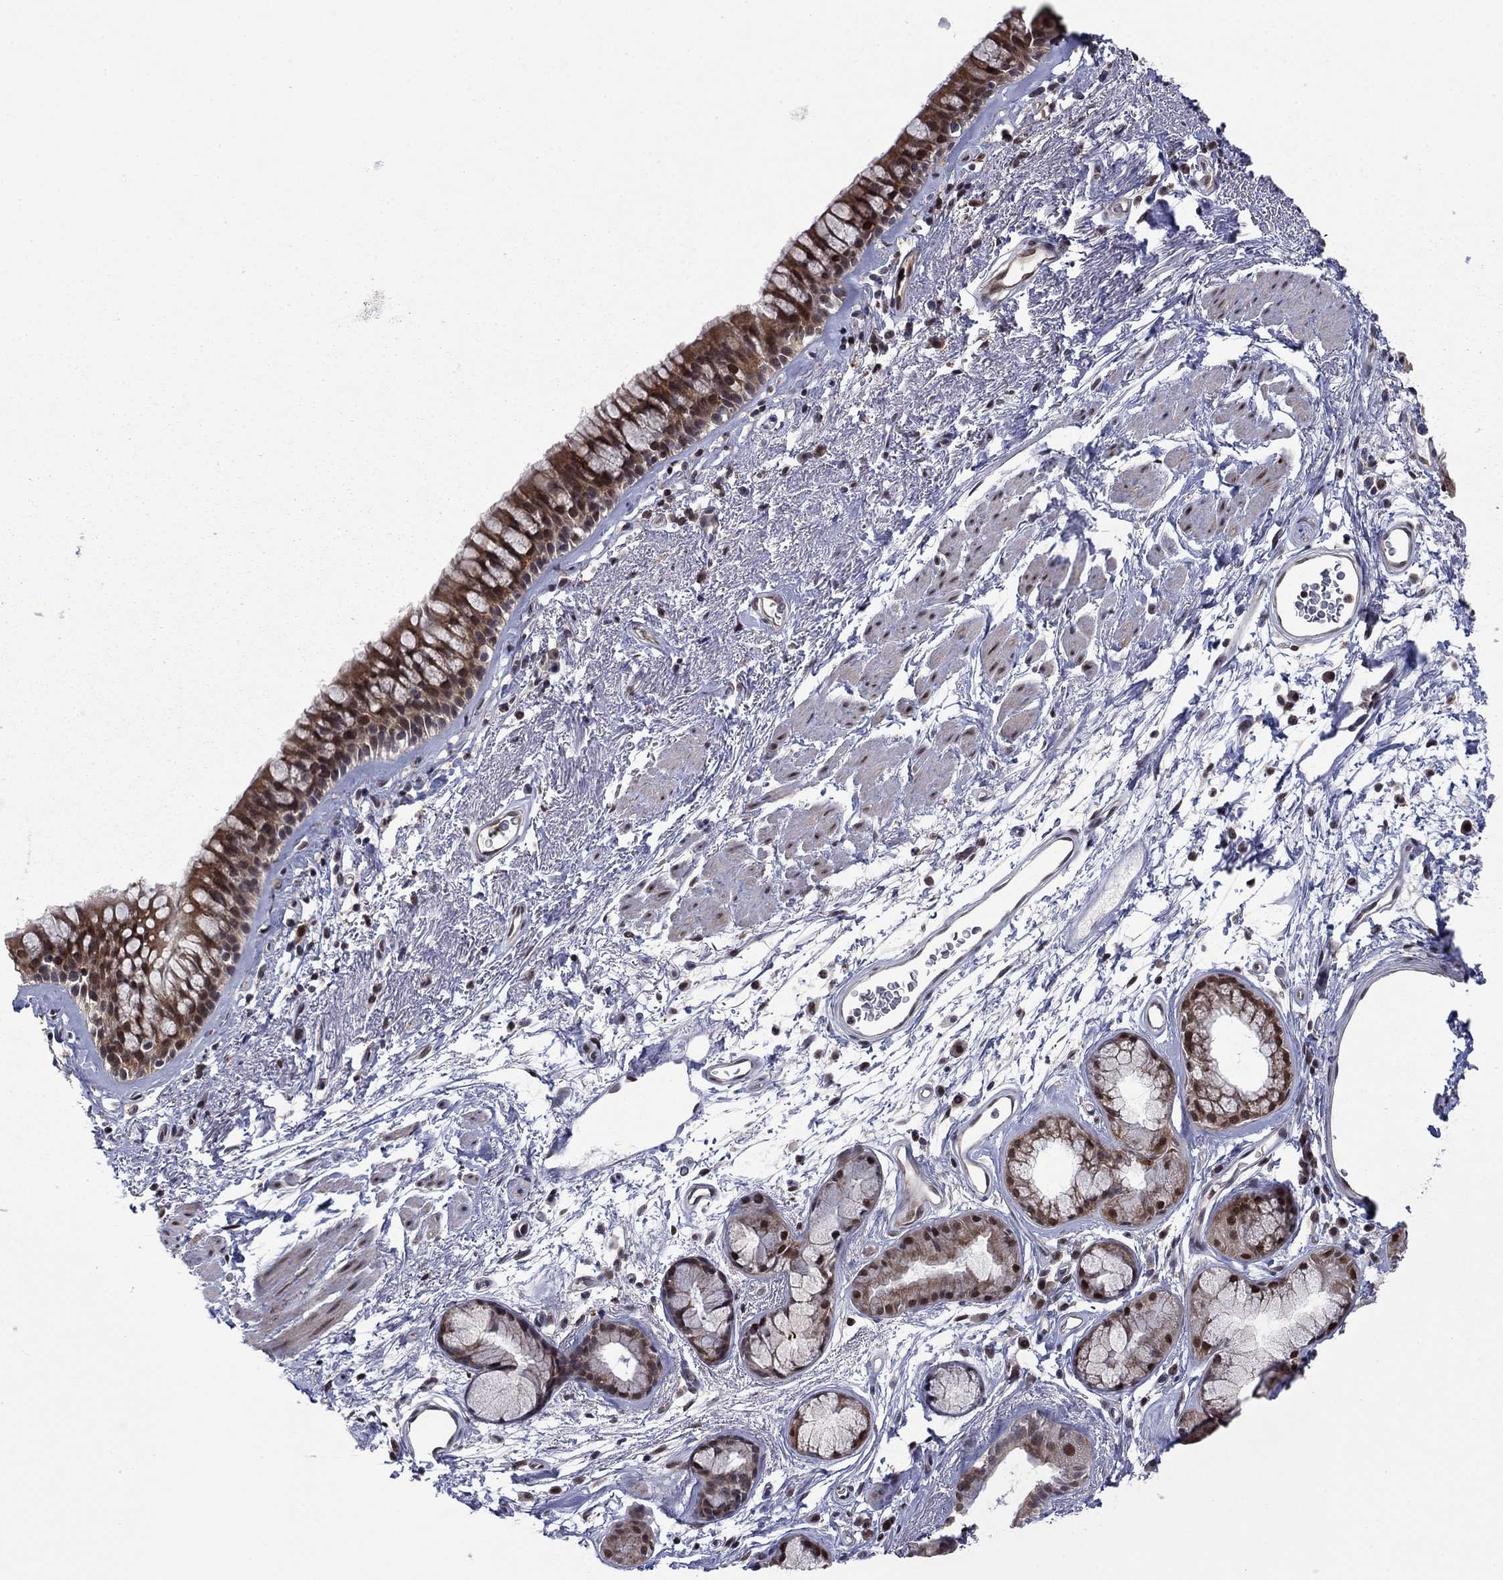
{"staining": {"intensity": "moderate", "quantity": "25%-75%", "location": "cytoplasmic/membranous,nuclear"}, "tissue": "bronchus", "cell_type": "Respiratory epithelial cells", "image_type": "normal", "snomed": [{"axis": "morphology", "description": "Normal tissue, NOS"}, {"axis": "topography", "description": "Bronchus"}], "caption": "Protein analysis of benign bronchus displays moderate cytoplasmic/membranous,nuclear staining in about 25%-75% of respiratory epithelial cells. (IHC, brightfield microscopy, high magnification).", "gene": "PSMD2", "patient": {"sex": "male", "age": 82}}